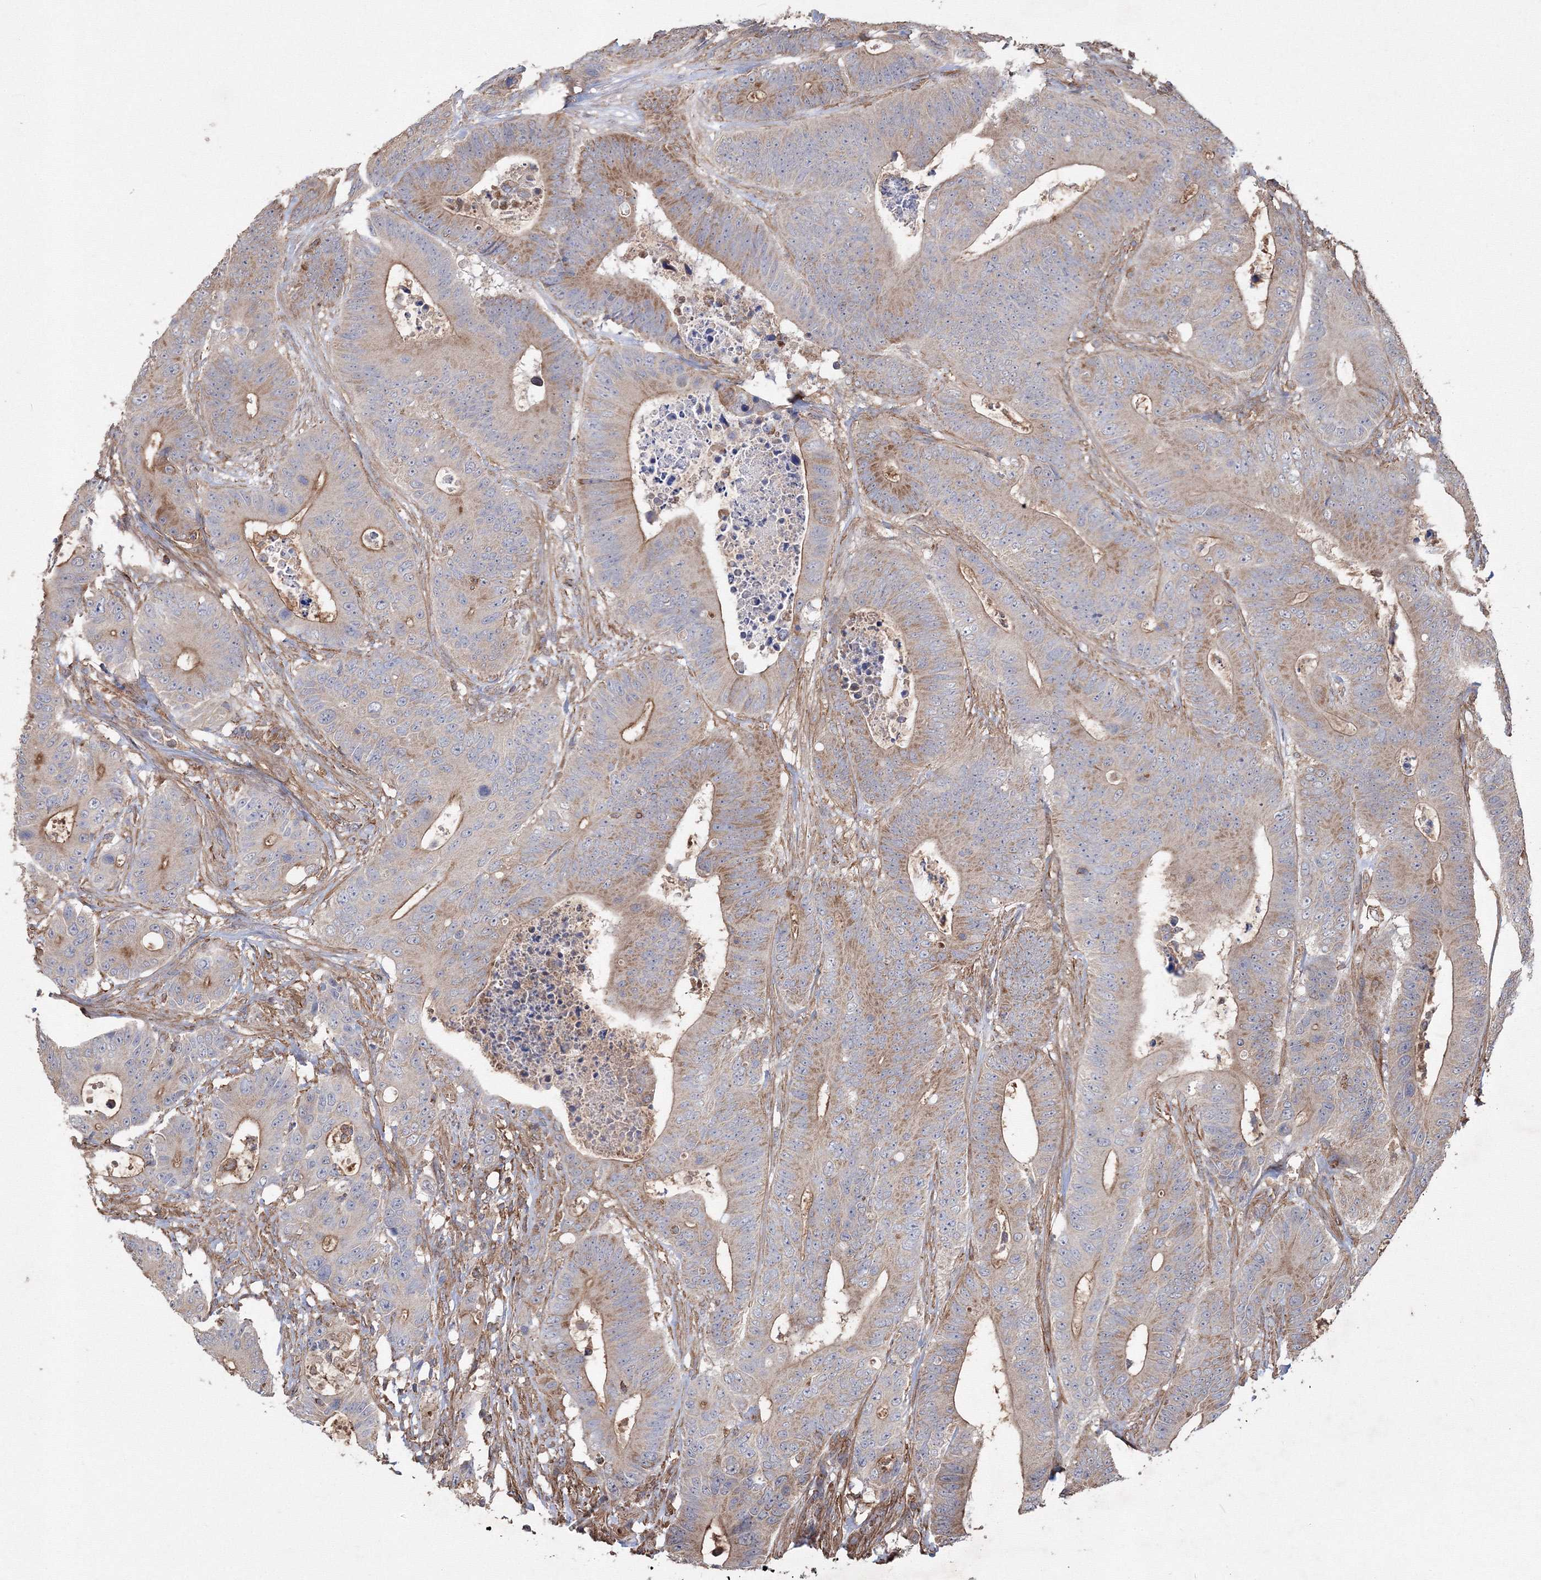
{"staining": {"intensity": "moderate", "quantity": ">75%", "location": "cytoplasmic/membranous"}, "tissue": "colorectal cancer", "cell_type": "Tumor cells", "image_type": "cancer", "snomed": [{"axis": "morphology", "description": "Adenocarcinoma, NOS"}, {"axis": "topography", "description": "Colon"}], "caption": "This photomicrograph demonstrates immunohistochemistry staining of colorectal cancer, with medium moderate cytoplasmic/membranous staining in about >75% of tumor cells.", "gene": "TMEM139", "patient": {"sex": "male", "age": 83}}